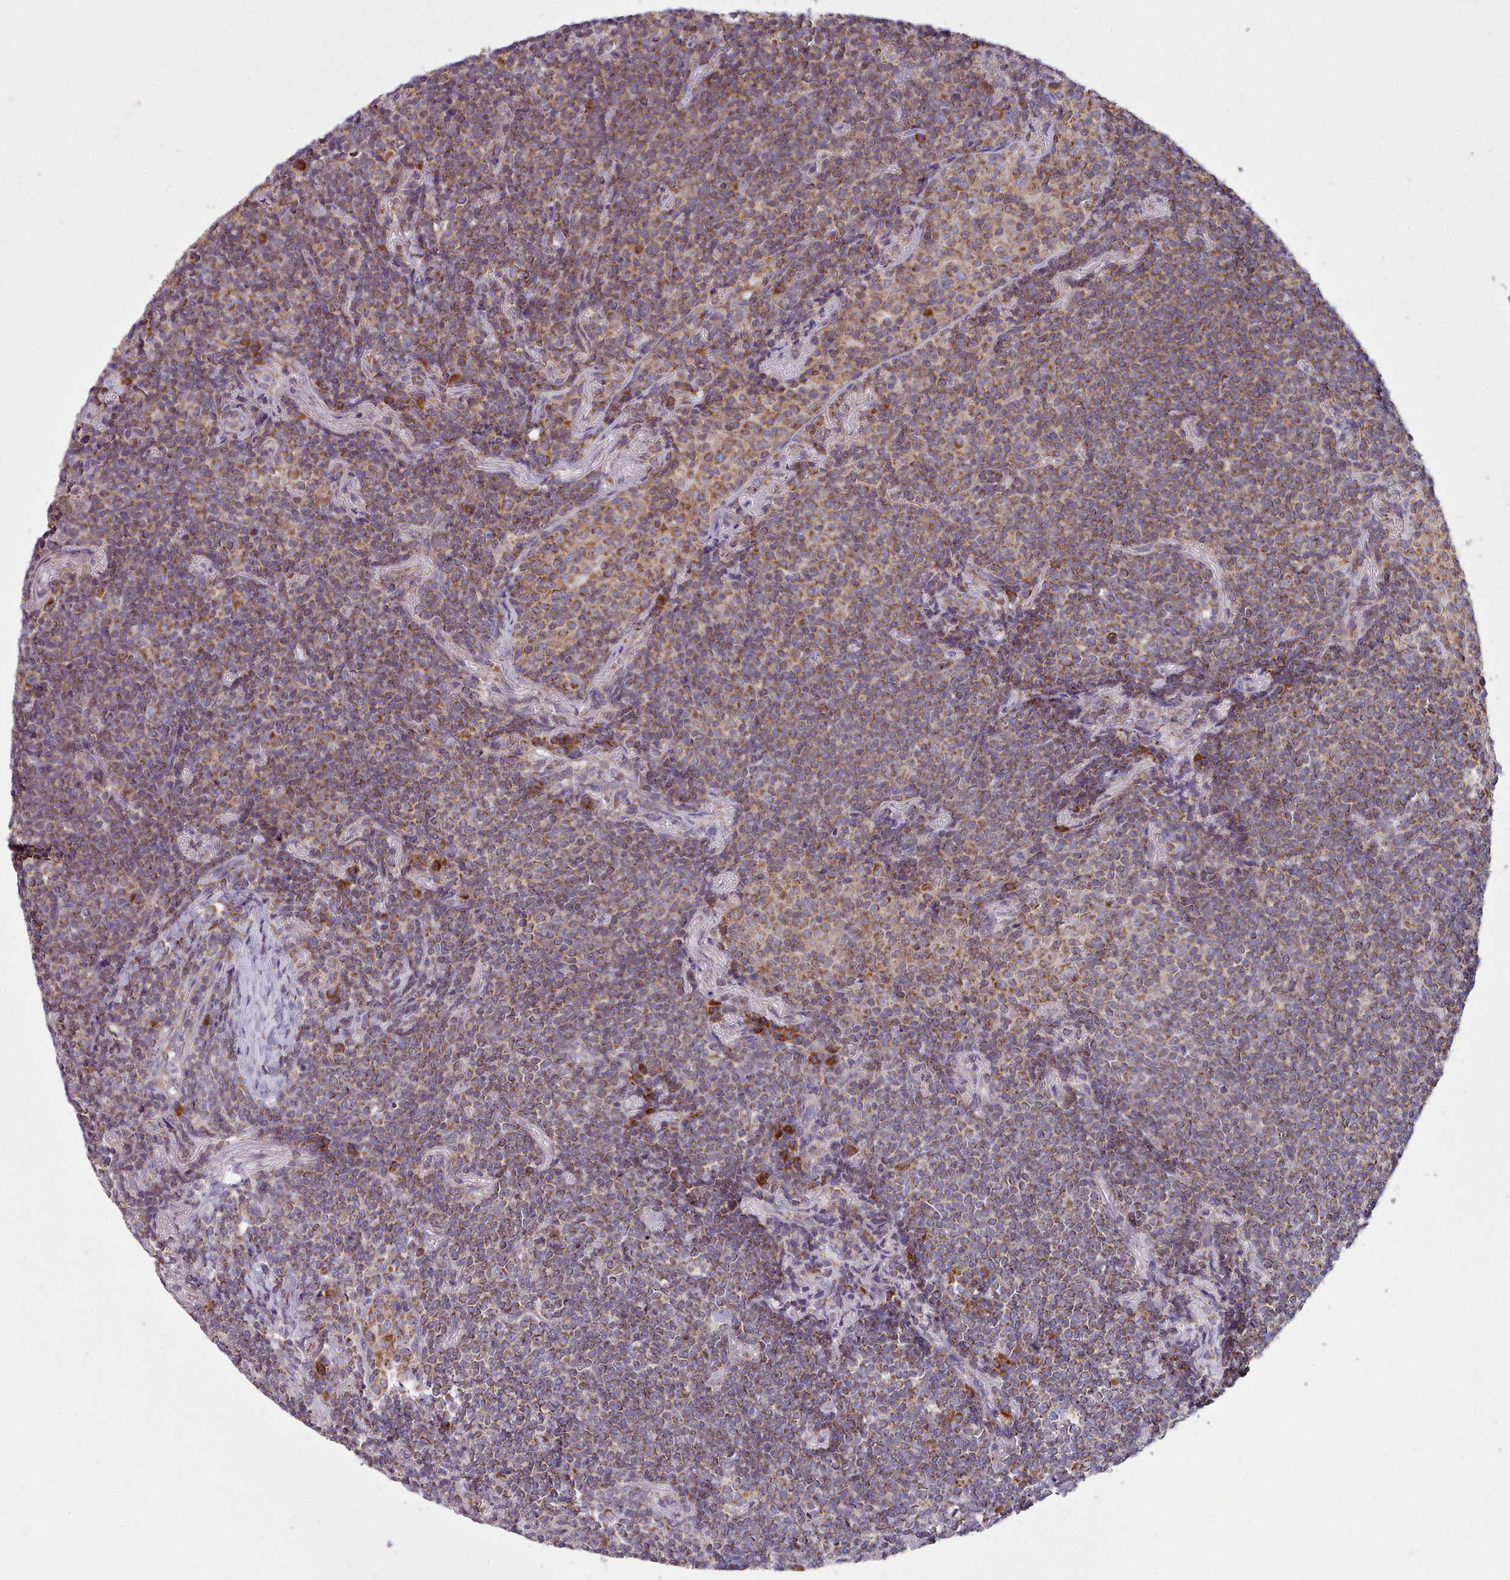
{"staining": {"intensity": "moderate", "quantity": ">75%", "location": "cytoplasmic/membranous"}, "tissue": "lymphoma", "cell_type": "Tumor cells", "image_type": "cancer", "snomed": [{"axis": "morphology", "description": "Malignant lymphoma, non-Hodgkin's type, Low grade"}, {"axis": "topography", "description": "Lung"}], "caption": "An immunohistochemistry (IHC) photomicrograph of neoplastic tissue is shown. Protein staining in brown highlights moderate cytoplasmic/membranous positivity in lymphoma within tumor cells. (Stains: DAB (3,3'-diaminobenzidine) in brown, nuclei in blue, Microscopy: brightfield microscopy at high magnification).", "gene": "SRP54", "patient": {"sex": "female", "age": 71}}